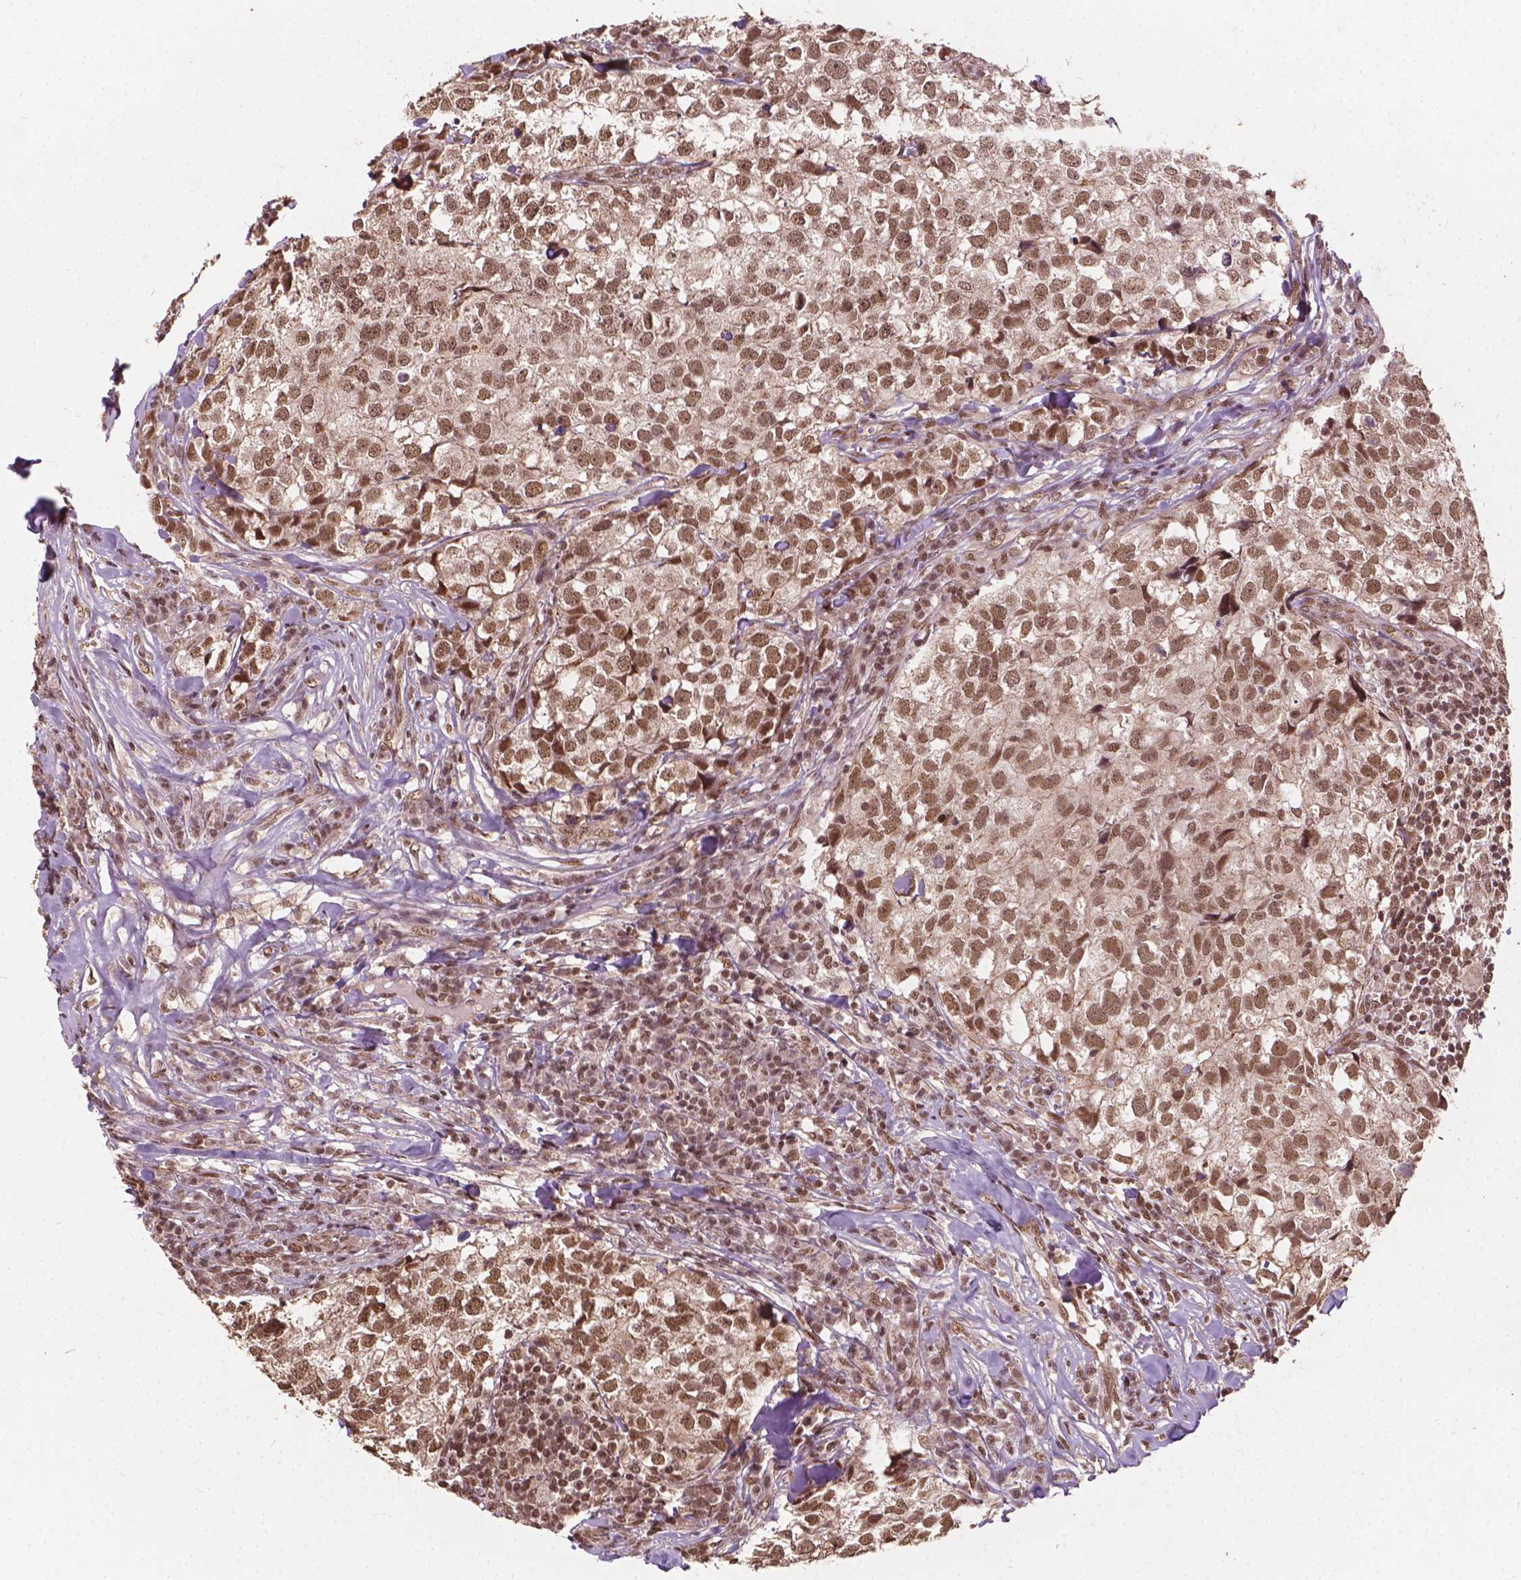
{"staining": {"intensity": "moderate", "quantity": ">75%", "location": "cytoplasmic/membranous,nuclear"}, "tissue": "breast cancer", "cell_type": "Tumor cells", "image_type": "cancer", "snomed": [{"axis": "morphology", "description": "Duct carcinoma"}, {"axis": "topography", "description": "Breast"}], "caption": "Tumor cells show medium levels of moderate cytoplasmic/membranous and nuclear expression in approximately >75% of cells in human breast infiltrating ductal carcinoma.", "gene": "GPS2", "patient": {"sex": "female", "age": 30}}